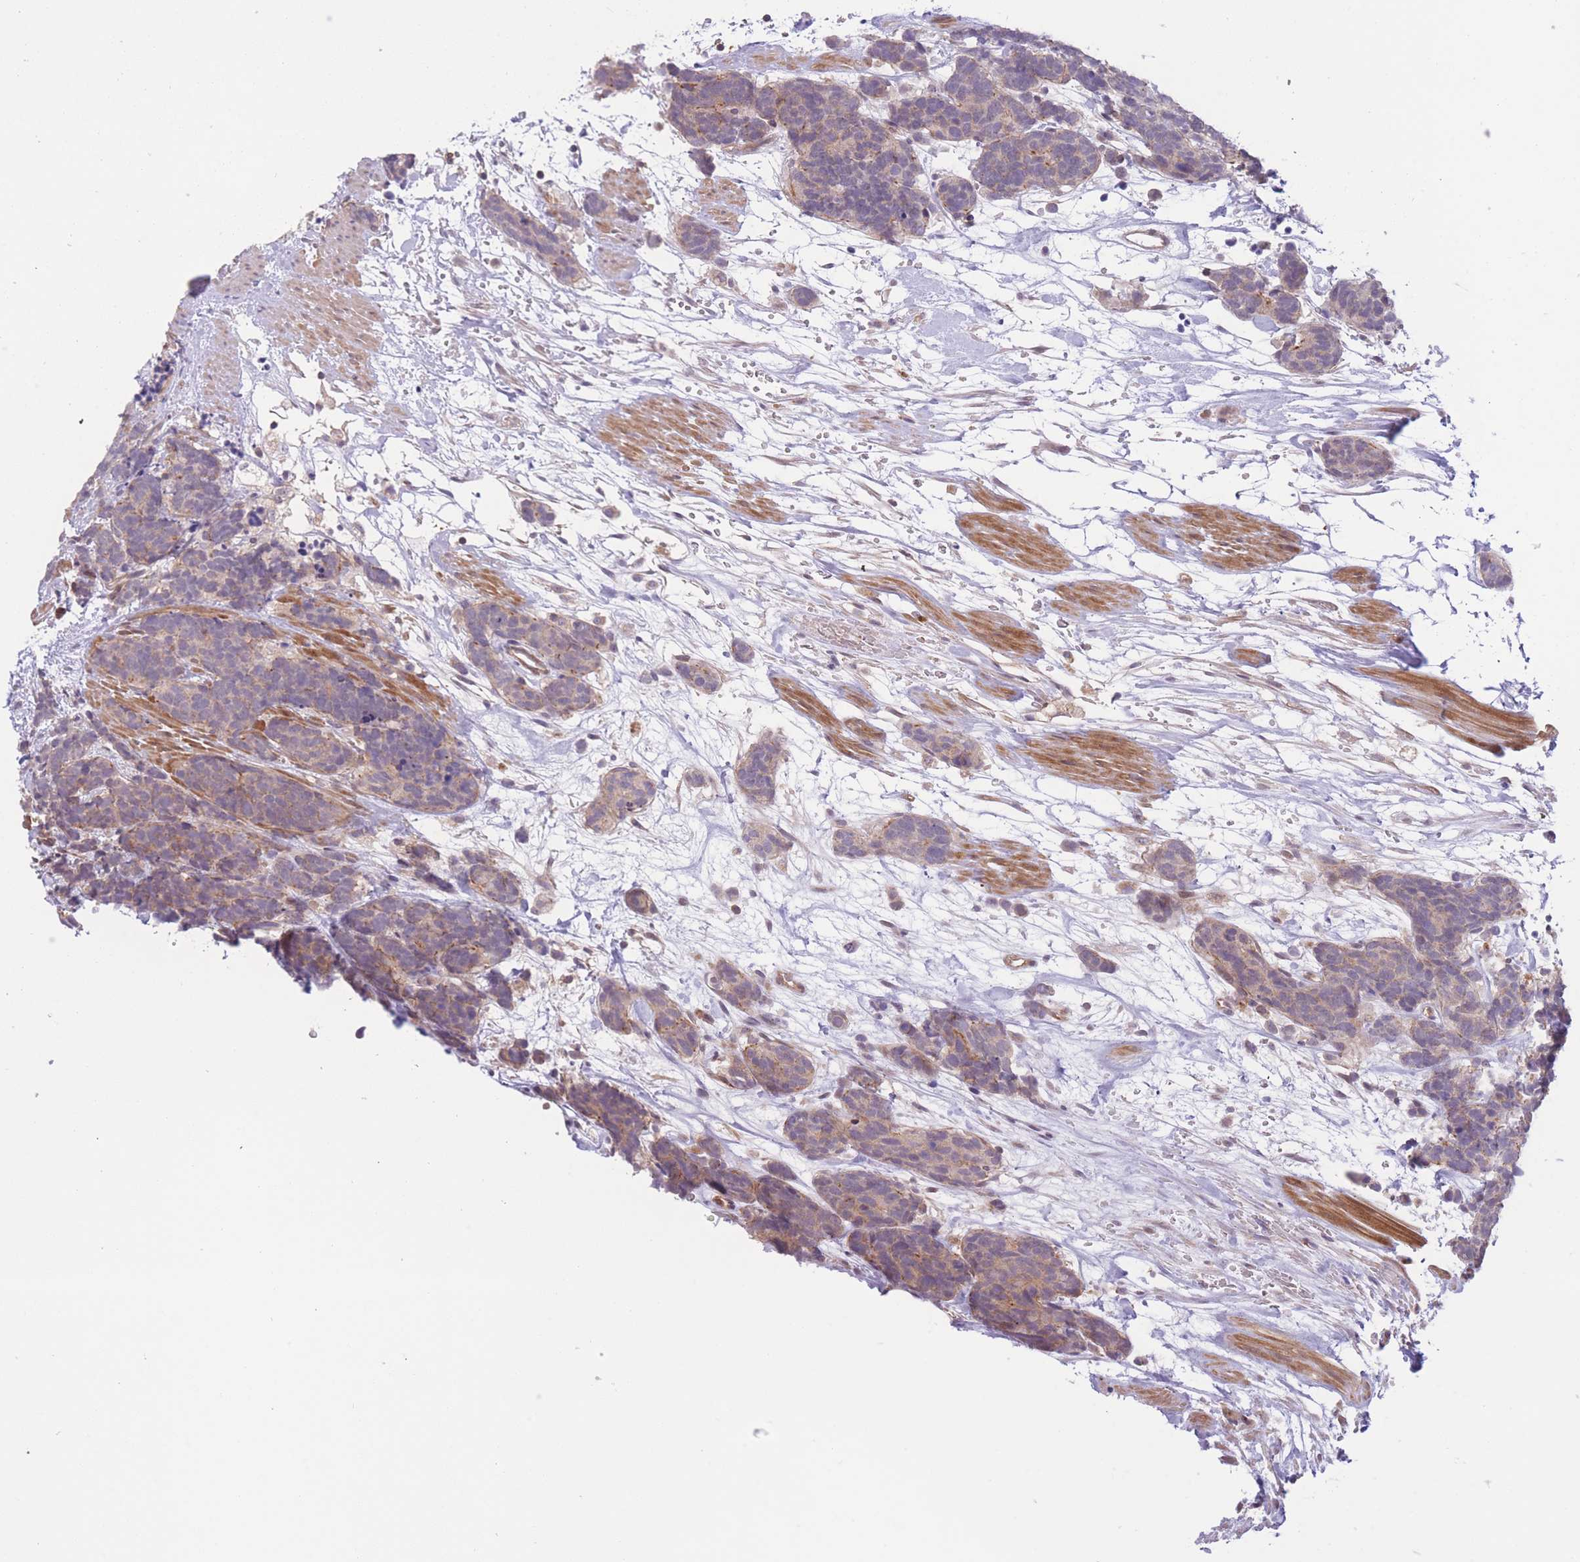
{"staining": {"intensity": "weak", "quantity": "<25%", "location": "cytoplasmic/membranous"}, "tissue": "carcinoid", "cell_type": "Tumor cells", "image_type": "cancer", "snomed": [{"axis": "morphology", "description": "Carcinoma, NOS"}, {"axis": "morphology", "description": "Carcinoid, malignant, NOS"}, {"axis": "topography", "description": "Prostate"}], "caption": "The immunohistochemistry photomicrograph has no significant positivity in tumor cells of malignant carcinoid tissue.", "gene": "FUT5", "patient": {"sex": "male", "age": 57}}